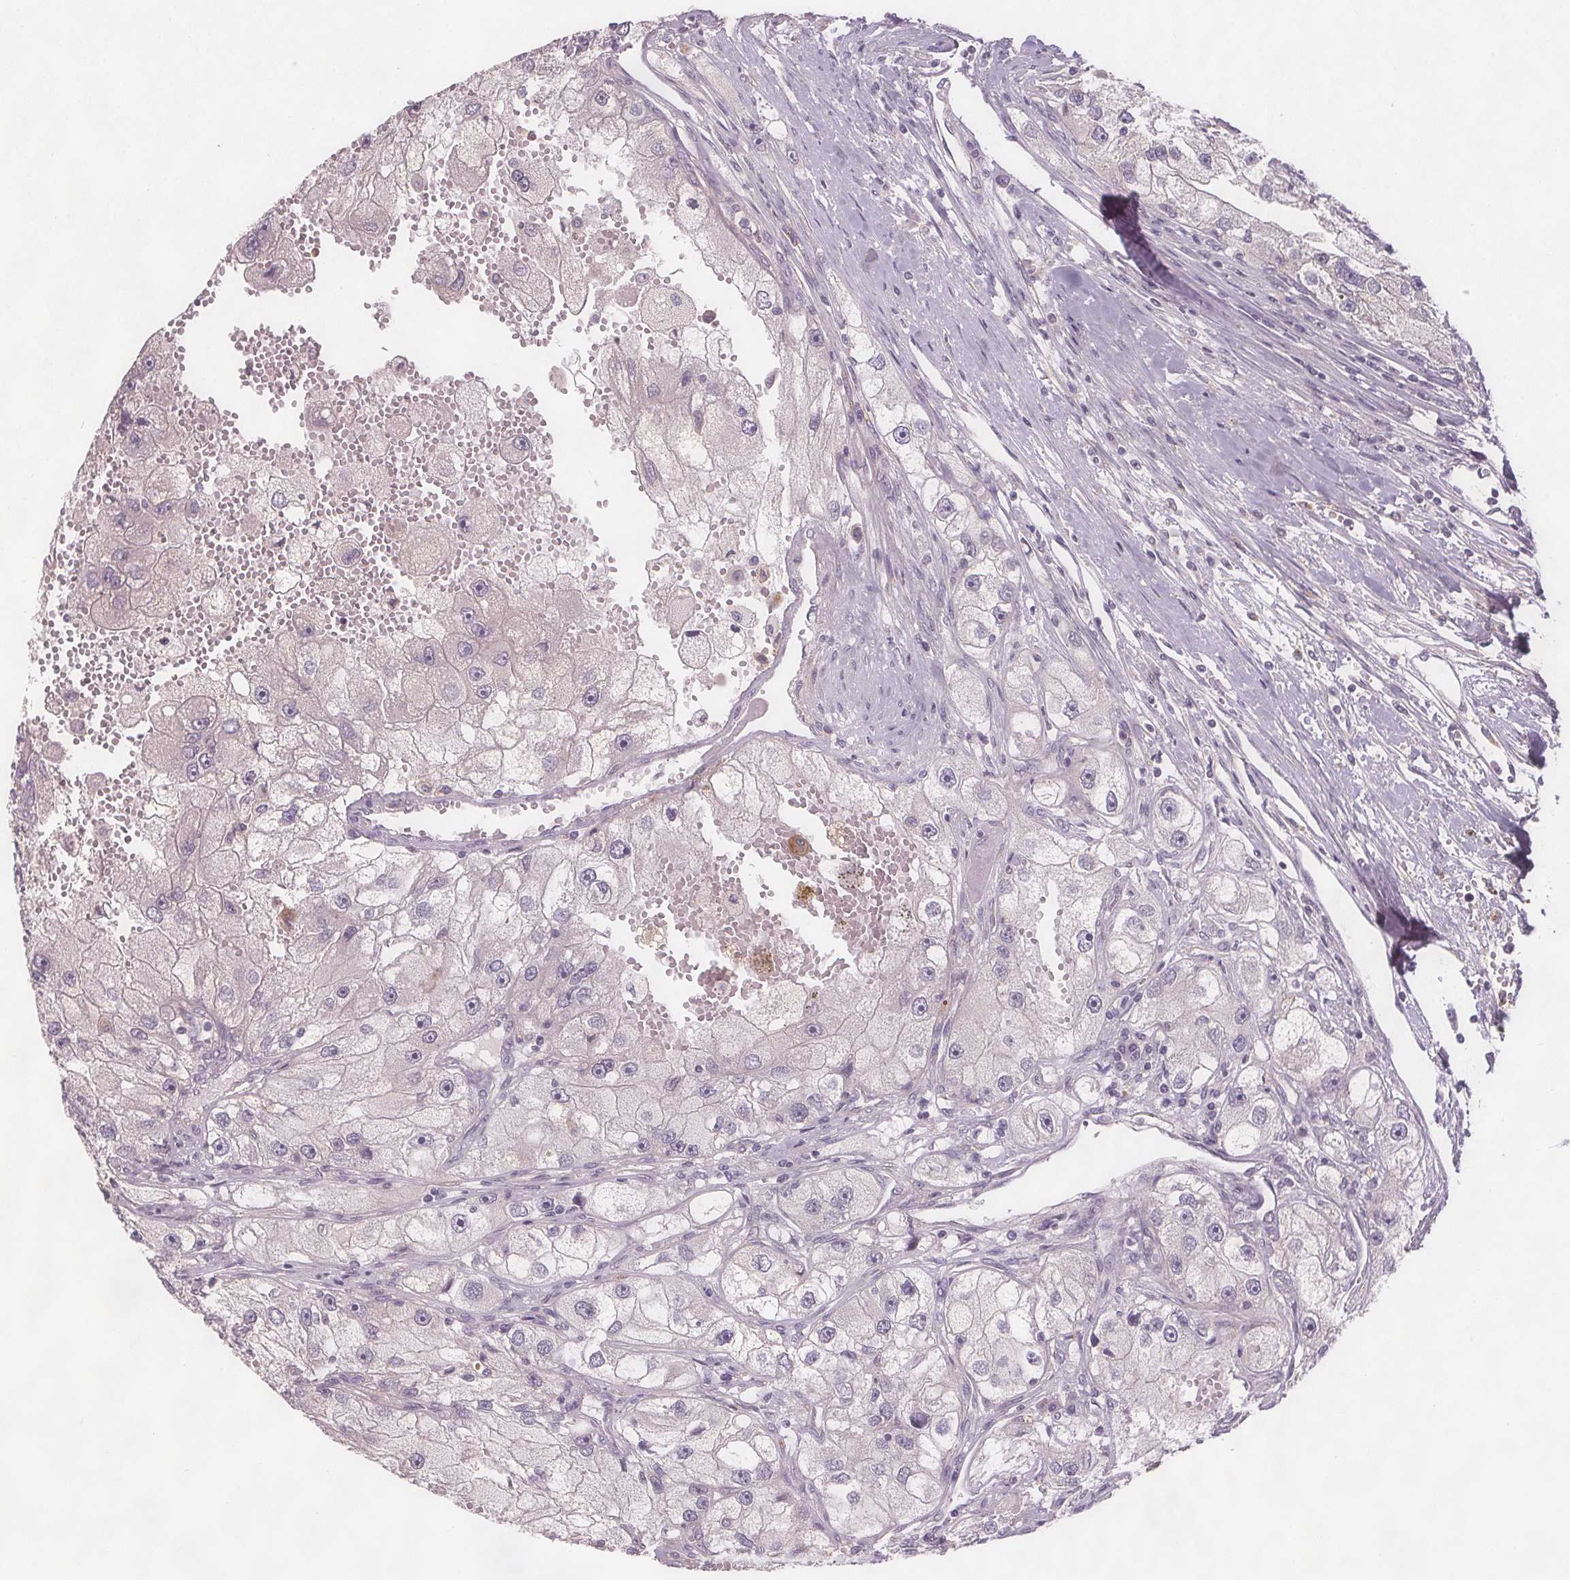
{"staining": {"intensity": "negative", "quantity": "none", "location": "none"}, "tissue": "renal cancer", "cell_type": "Tumor cells", "image_type": "cancer", "snomed": [{"axis": "morphology", "description": "Adenocarcinoma, NOS"}, {"axis": "topography", "description": "Kidney"}], "caption": "There is no significant expression in tumor cells of adenocarcinoma (renal).", "gene": "VNN1", "patient": {"sex": "male", "age": 63}}